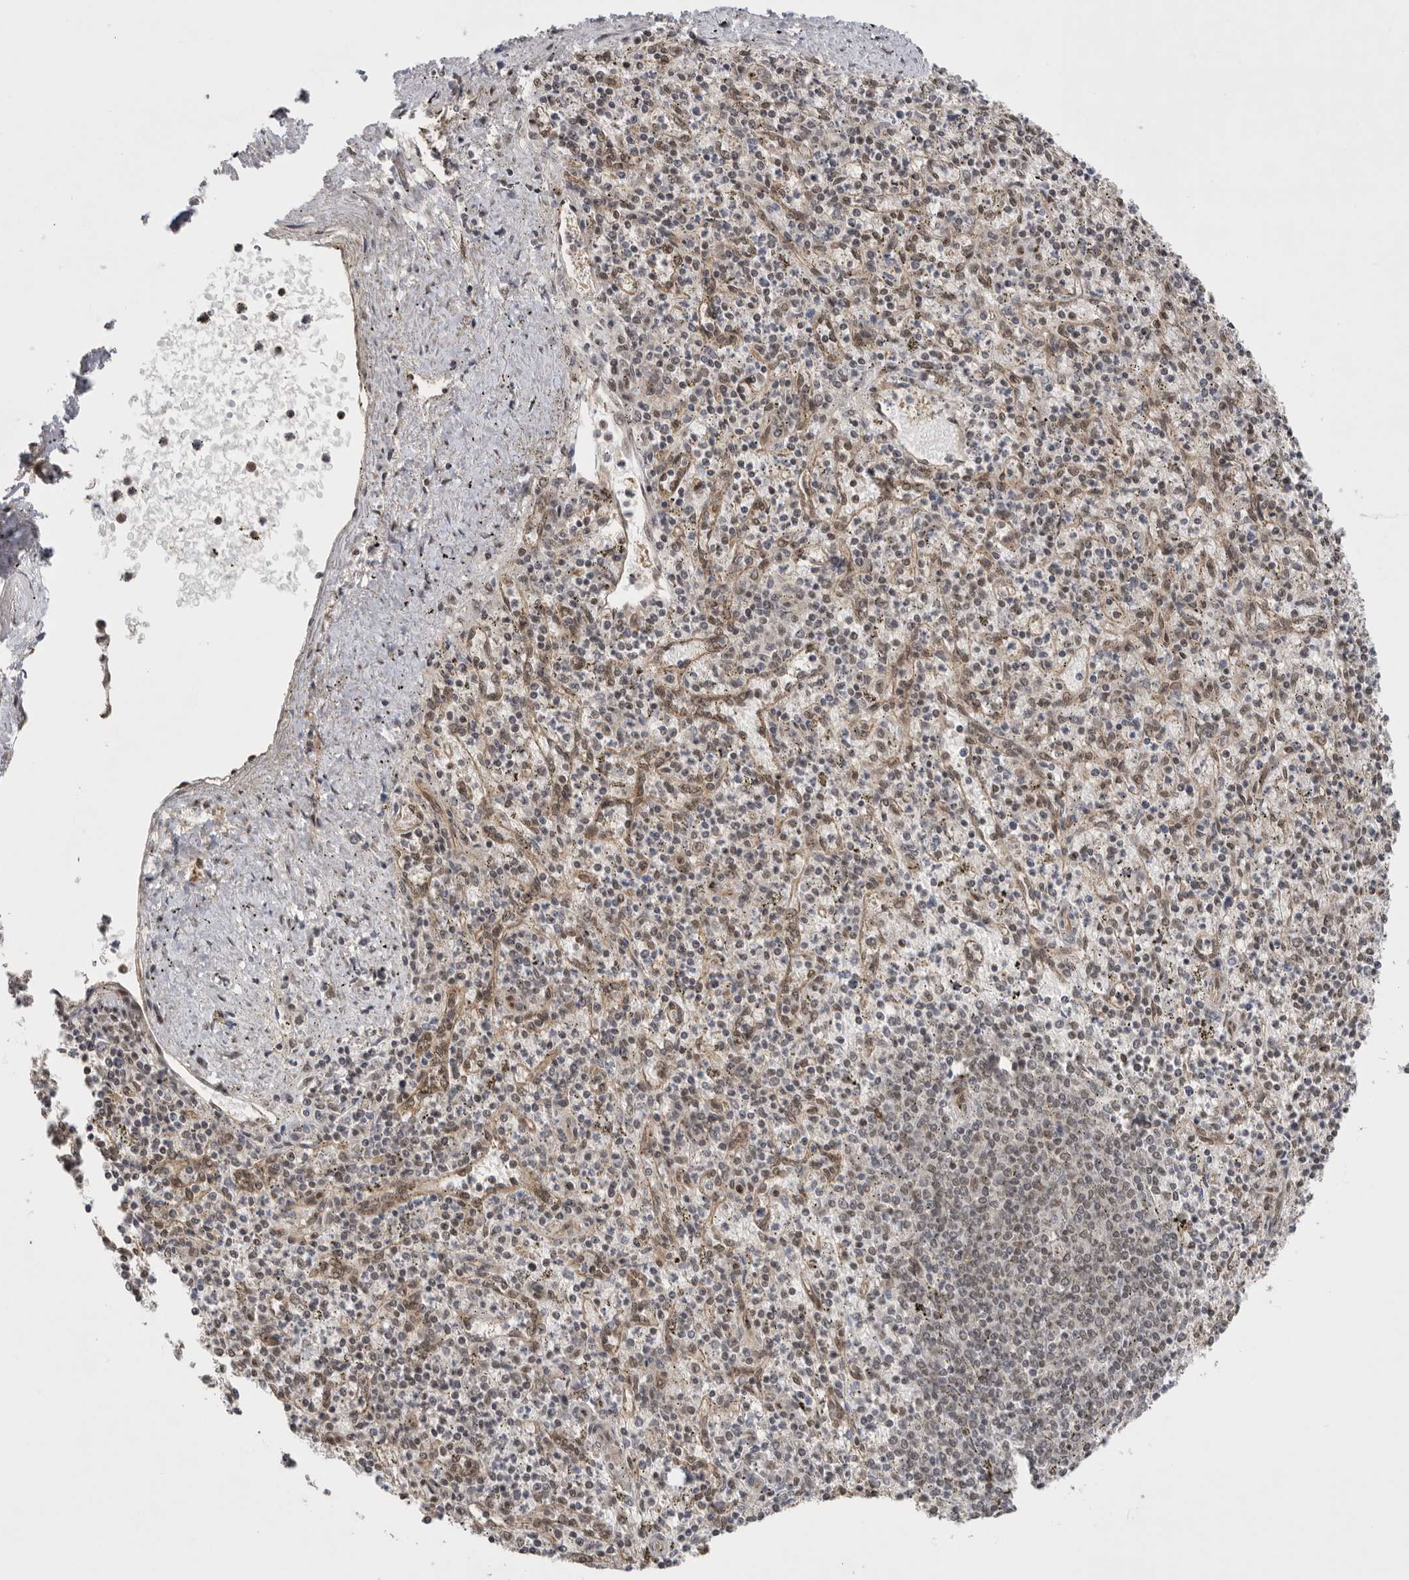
{"staining": {"intensity": "weak", "quantity": "25%-75%", "location": "cytoplasmic/membranous"}, "tissue": "spleen", "cell_type": "Cells in red pulp", "image_type": "normal", "snomed": [{"axis": "morphology", "description": "Normal tissue, NOS"}, {"axis": "topography", "description": "Spleen"}], "caption": "Protein staining reveals weak cytoplasmic/membranous positivity in about 25%-75% of cells in red pulp in unremarkable spleen.", "gene": "VPS50", "patient": {"sex": "male", "age": 72}}